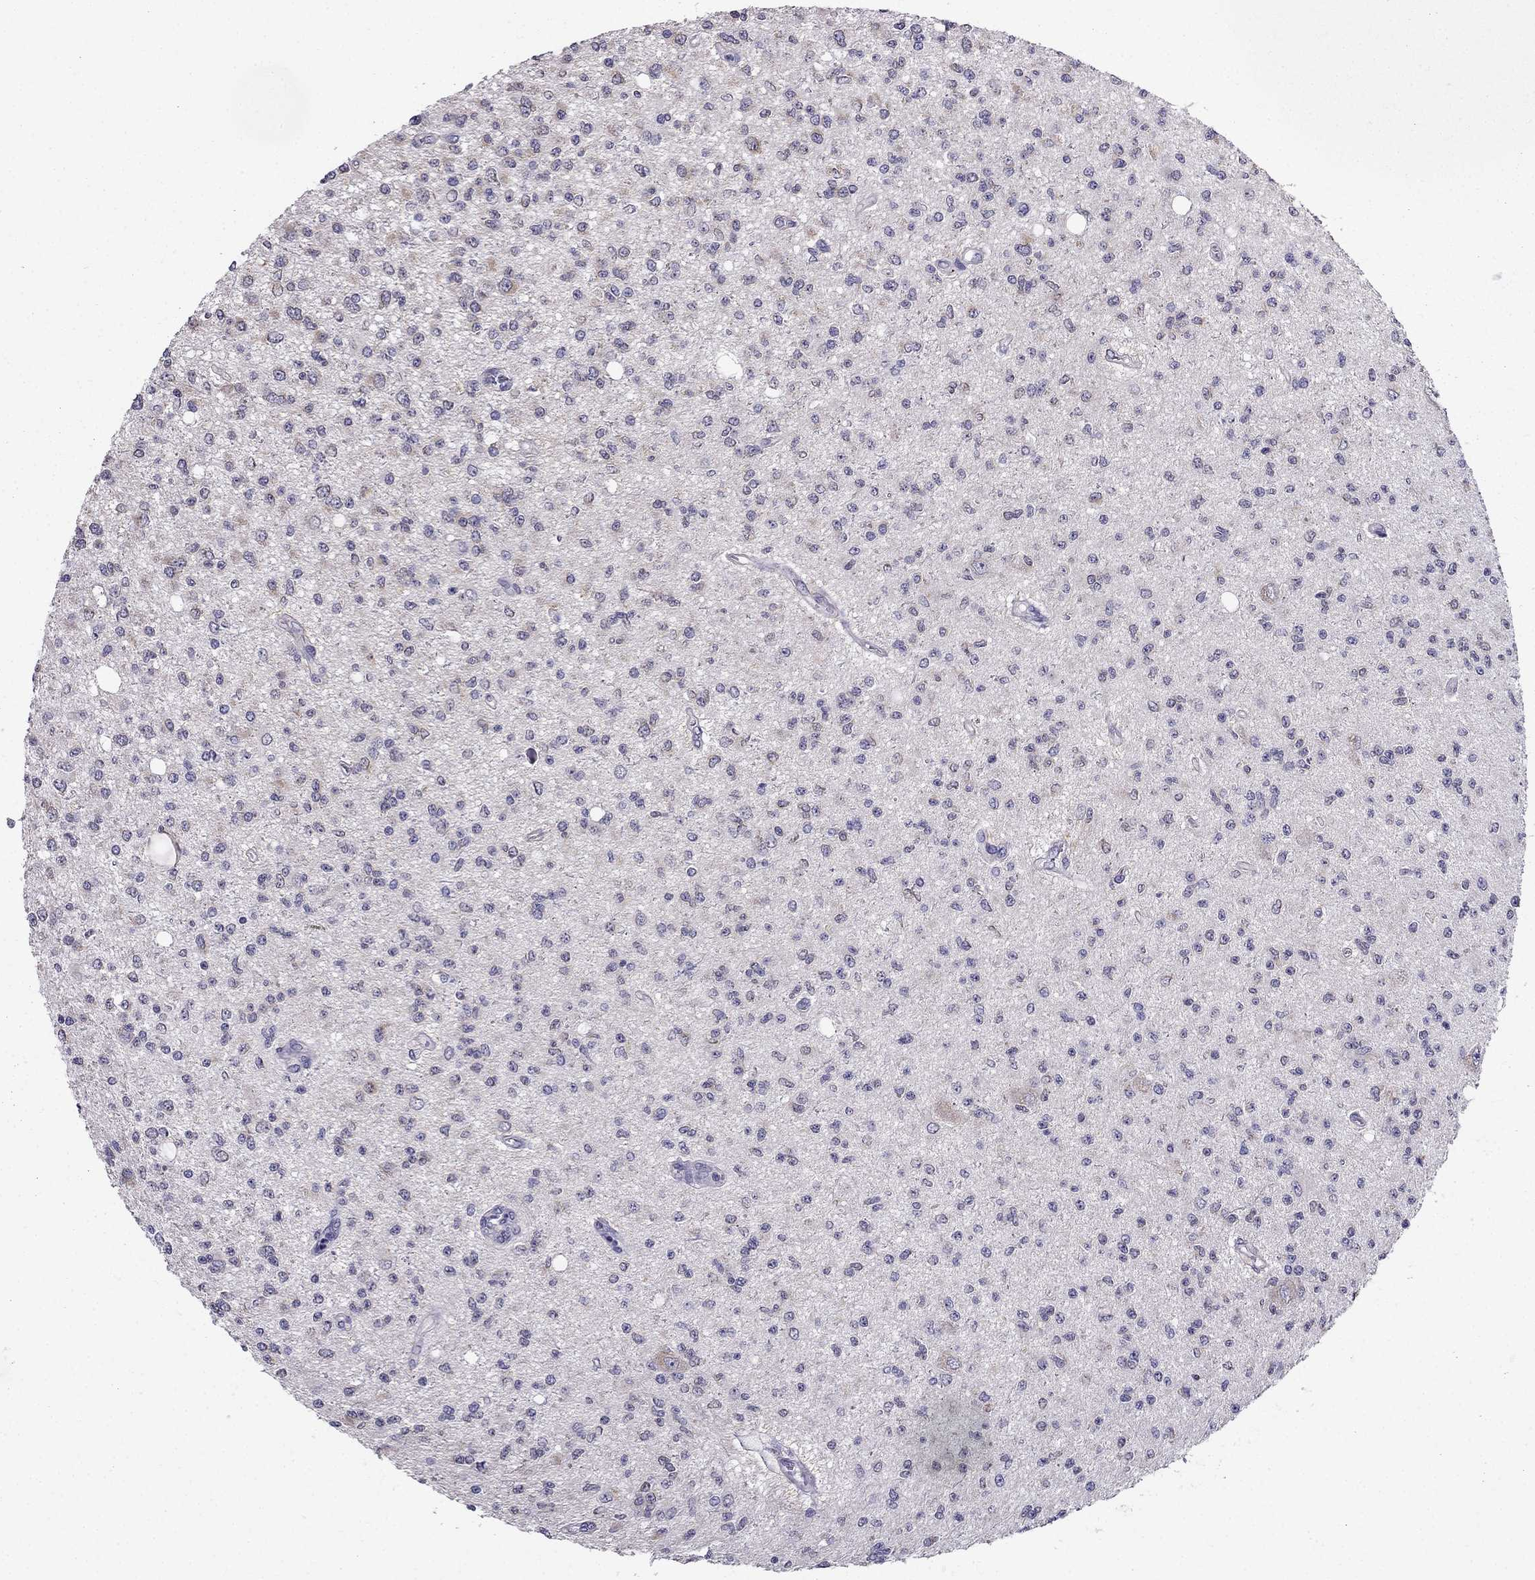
{"staining": {"intensity": "negative", "quantity": "none", "location": "none"}, "tissue": "glioma", "cell_type": "Tumor cells", "image_type": "cancer", "snomed": [{"axis": "morphology", "description": "Glioma, malignant, Low grade"}, {"axis": "topography", "description": "Brain"}], "caption": "This image is of glioma stained with immunohistochemistry to label a protein in brown with the nuclei are counter-stained blue. There is no expression in tumor cells.", "gene": "SCNN1D", "patient": {"sex": "male", "age": 67}}